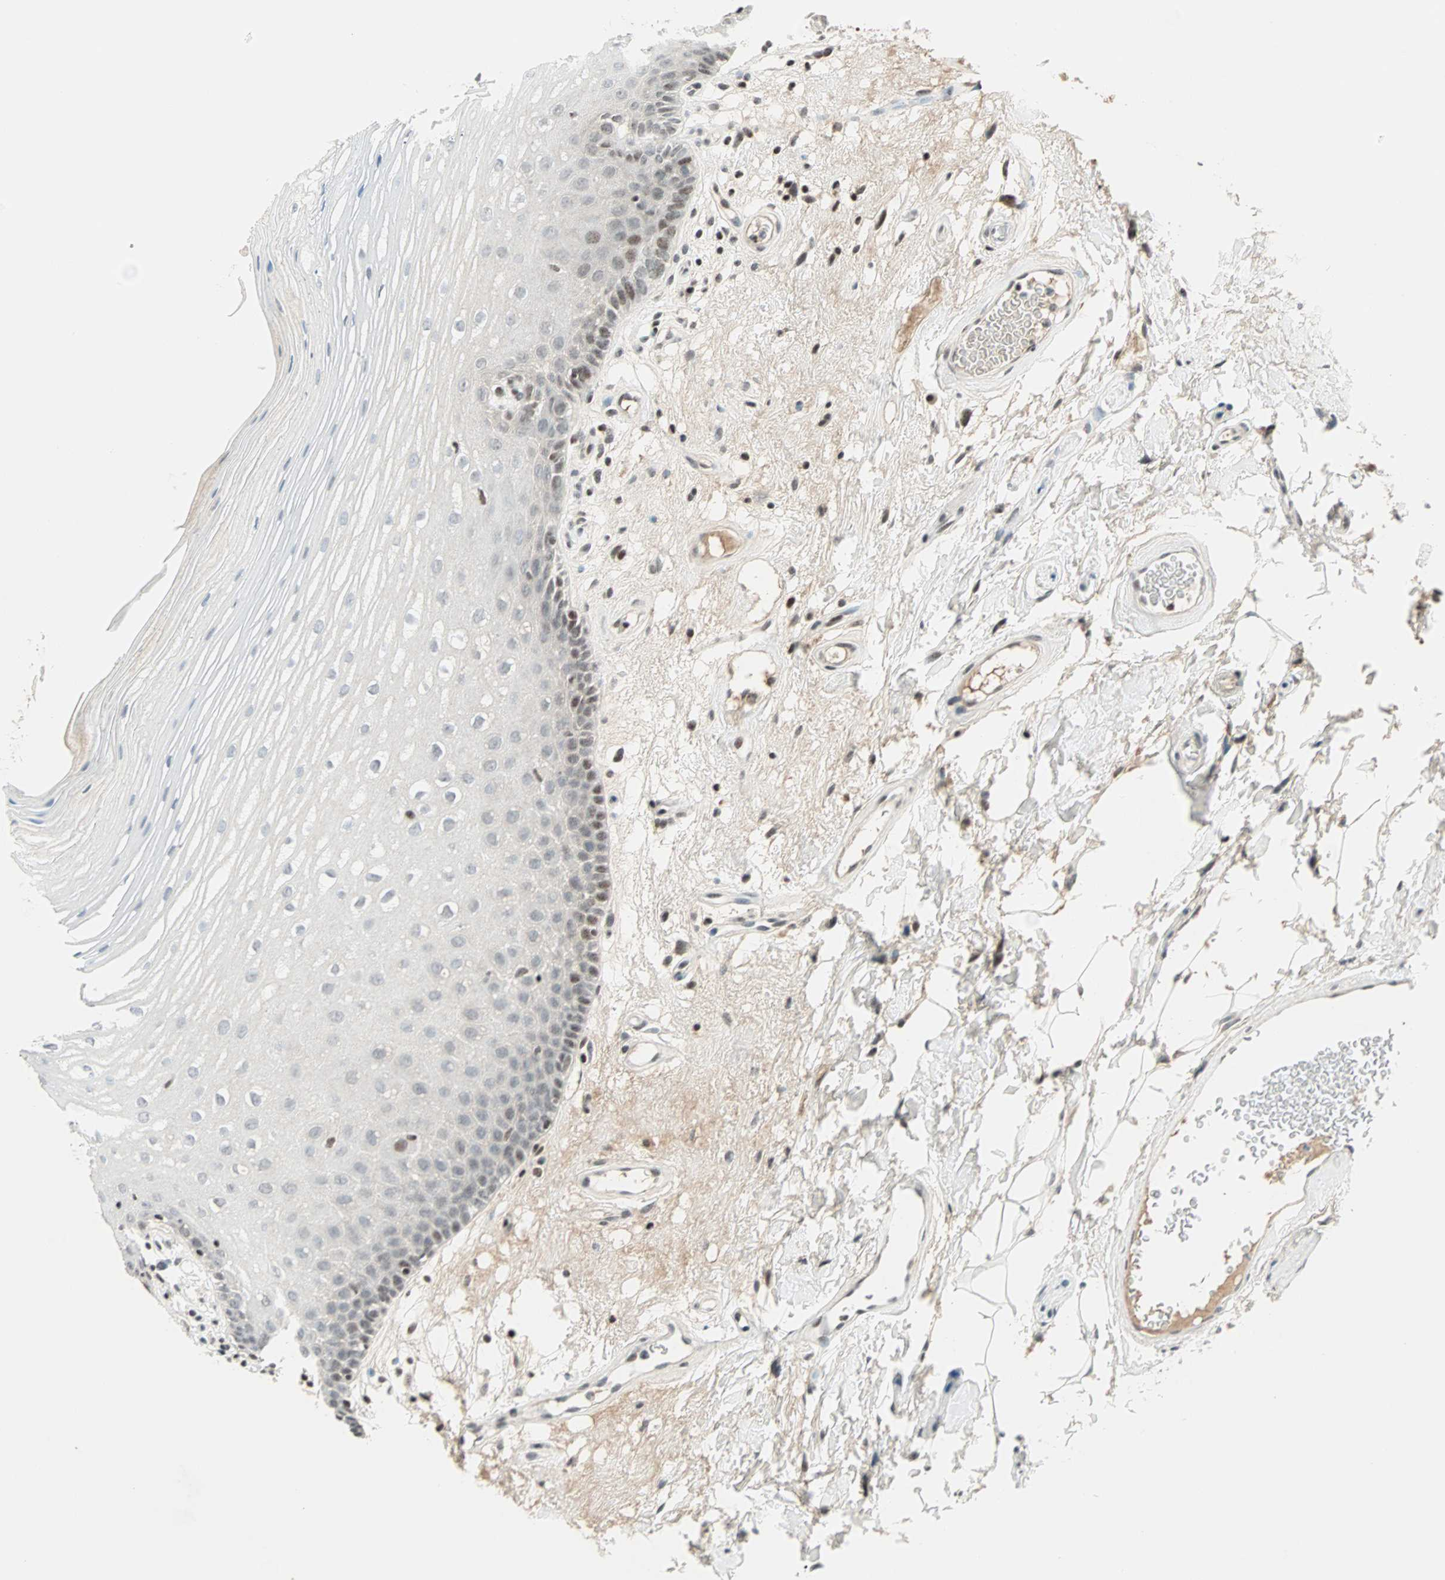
{"staining": {"intensity": "moderate", "quantity": "<25%", "location": "nuclear"}, "tissue": "oral mucosa", "cell_type": "Squamous epithelial cells", "image_type": "normal", "snomed": [{"axis": "morphology", "description": "Normal tissue, NOS"}, {"axis": "morphology", "description": "Squamous cell carcinoma, NOS"}, {"axis": "topography", "description": "Skeletal muscle"}, {"axis": "topography", "description": "Oral tissue"}], "caption": "Approximately <25% of squamous epithelial cells in unremarkable oral mucosa display moderate nuclear protein expression as visualized by brown immunohistochemical staining.", "gene": "SIN3A", "patient": {"sex": "male", "age": 71}}